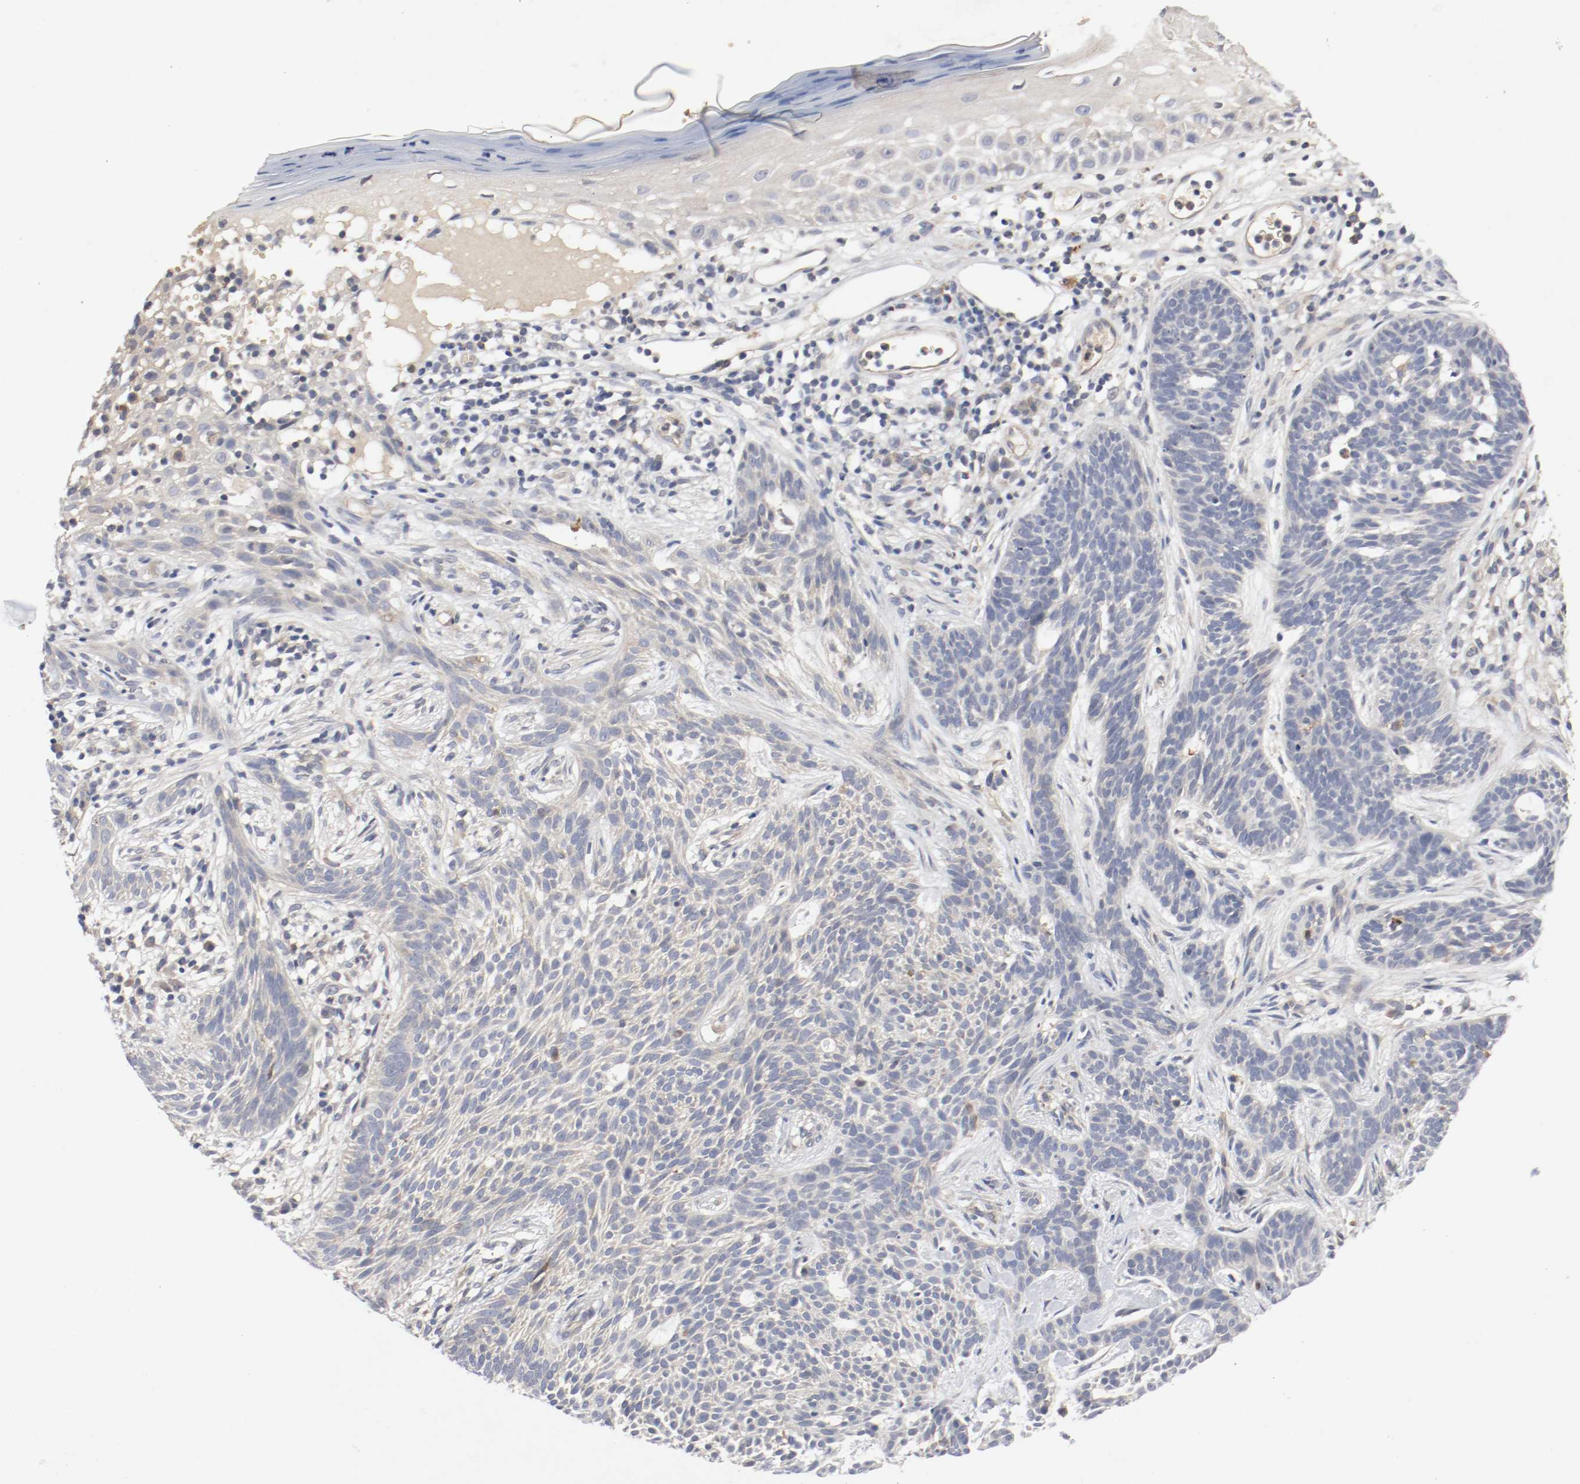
{"staining": {"intensity": "weak", "quantity": "<25%", "location": "cytoplasmic/membranous"}, "tissue": "skin cancer", "cell_type": "Tumor cells", "image_type": "cancer", "snomed": [{"axis": "morphology", "description": "Normal tissue, NOS"}, {"axis": "morphology", "description": "Basal cell carcinoma"}, {"axis": "topography", "description": "Skin"}], "caption": "High magnification brightfield microscopy of skin basal cell carcinoma stained with DAB (3,3'-diaminobenzidine) (brown) and counterstained with hematoxylin (blue): tumor cells show no significant expression.", "gene": "REN", "patient": {"sex": "female", "age": 69}}